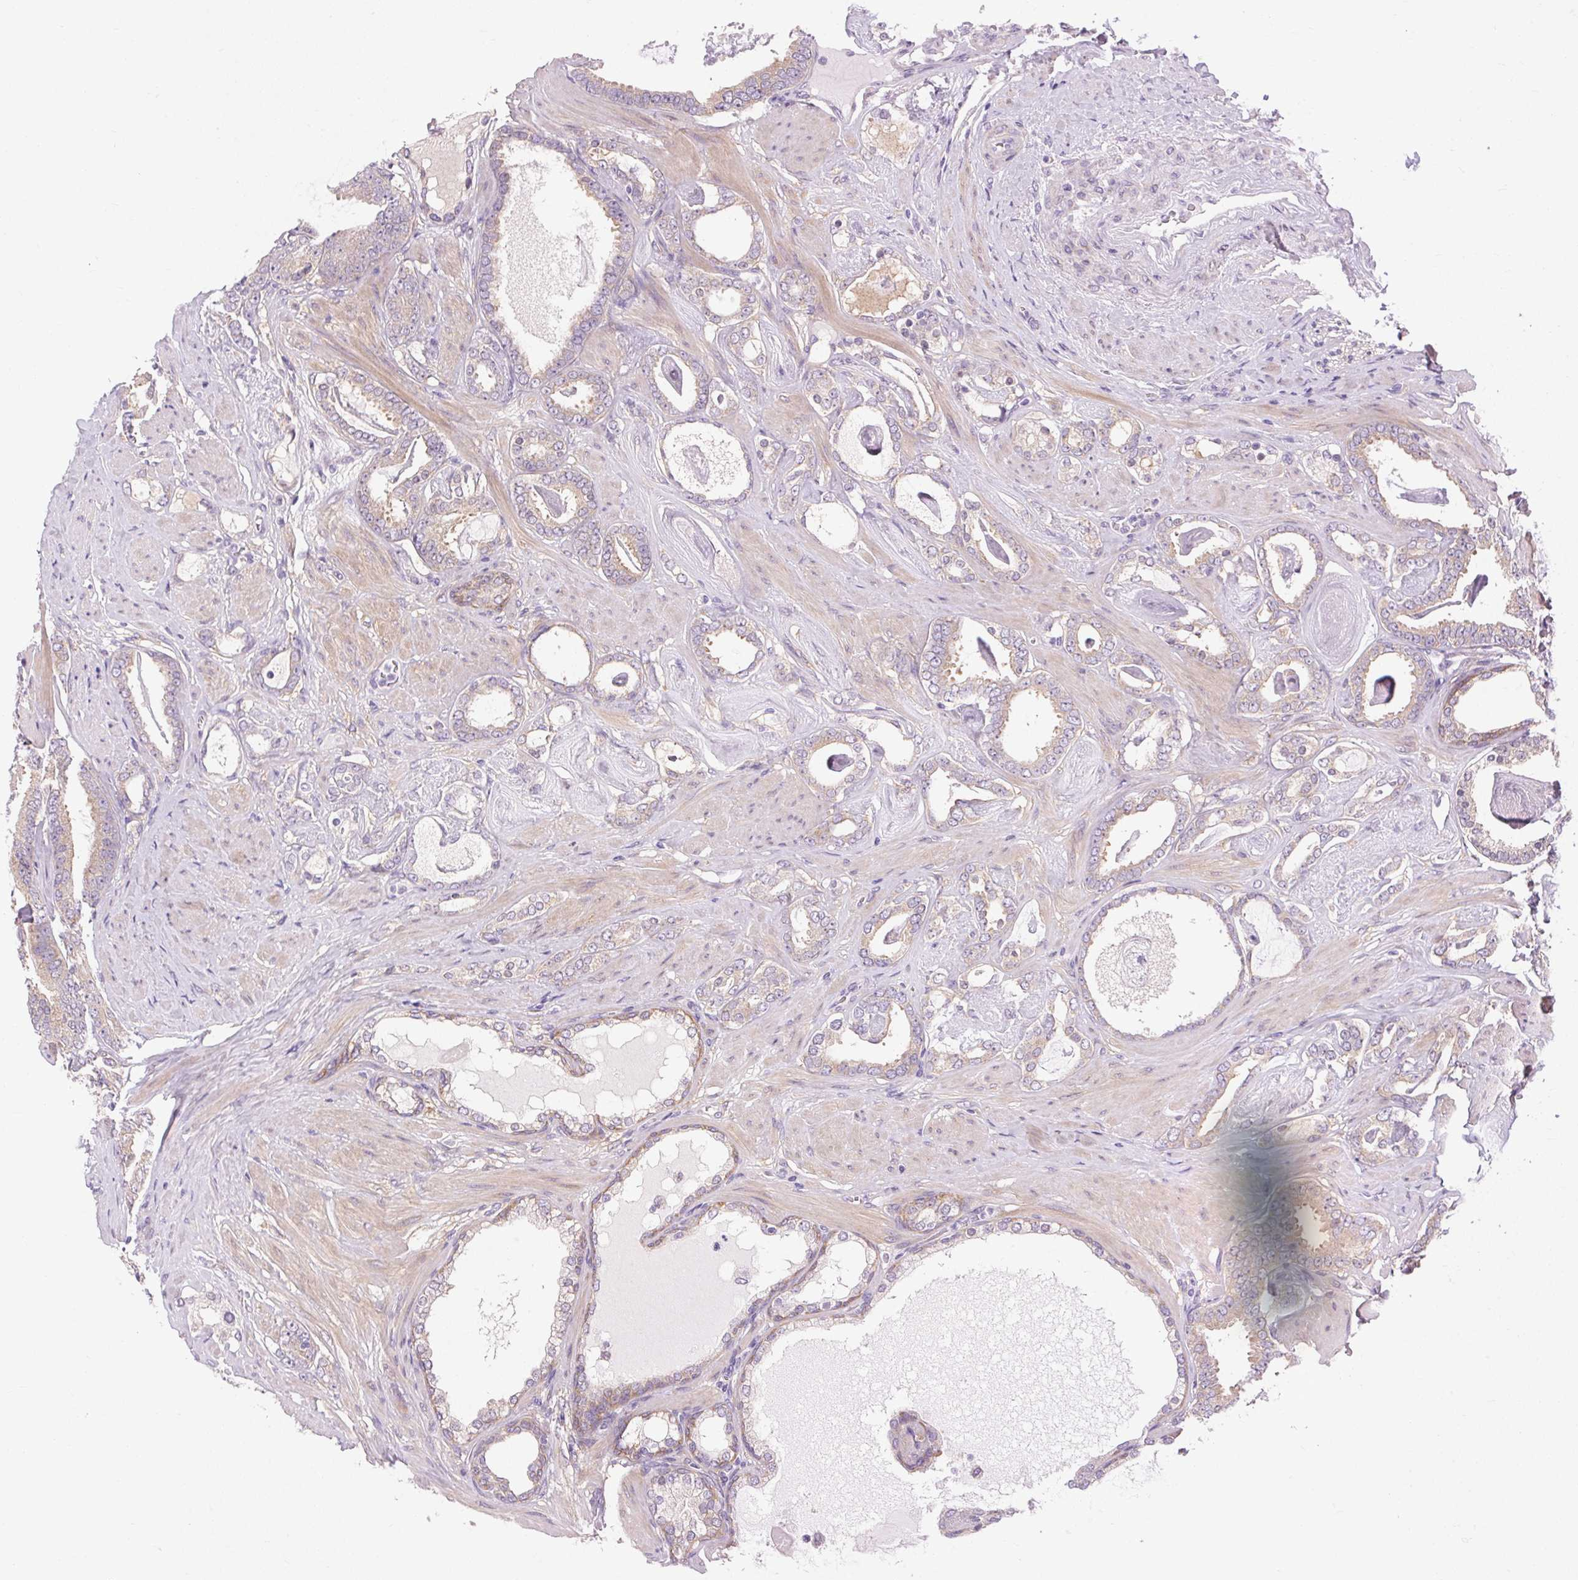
{"staining": {"intensity": "weak", "quantity": "<25%", "location": "cytoplasmic/membranous"}, "tissue": "prostate cancer", "cell_type": "Tumor cells", "image_type": "cancer", "snomed": [{"axis": "morphology", "description": "Adenocarcinoma, High grade"}, {"axis": "topography", "description": "Prostate"}], "caption": "Immunohistochemistry of prostate cancer (high-grade adenocarcinoma) displays no expression in tumor cells.", "gene": "SOWAHC", "patient": {"sex": "male", "age": 63}}